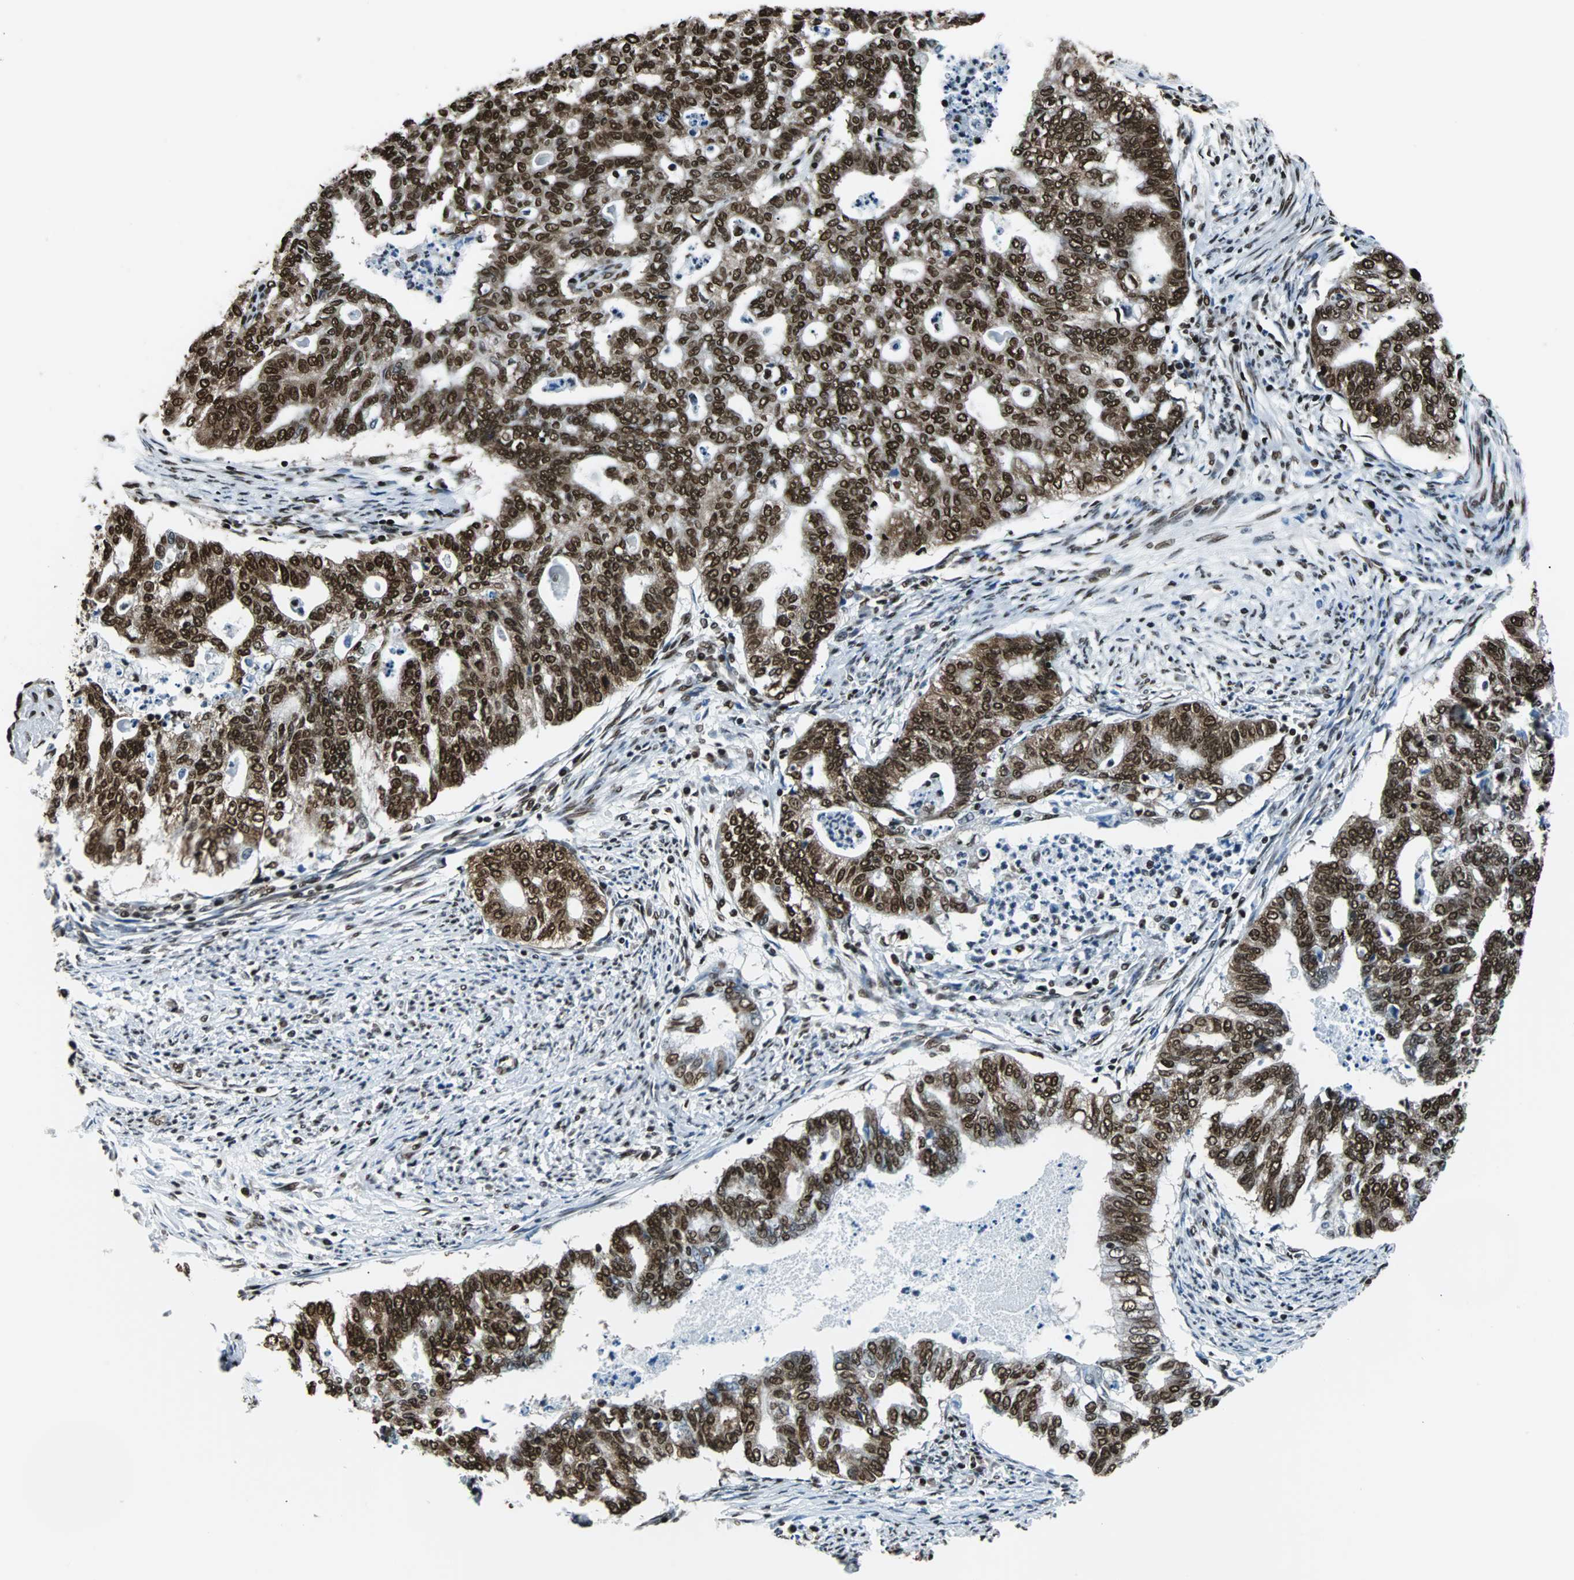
{"staining": {"intensity": "strong", "quantity": ">75%", "location": "cytoplasmic/membranous,nuclear"}, "tissue": "endometrial cancer", "cell_type": "Tumor cells", "image_type": "cancer", "snomed": [{"axis": "morphology", "description": "Adenocarcinoma, NOS"}, {"axis": "topography", "description": "Endometrium"}], "caption": "This is an image of immunohistochemistry (IHC) staining of endometrial cancer (adenocarcinoma), which shows strong positivity in the cytoplasmic/membranous and nuclear of tumor cells.", "gene": "FUBP1", "patient": {"sex": "female", "age": 79}}